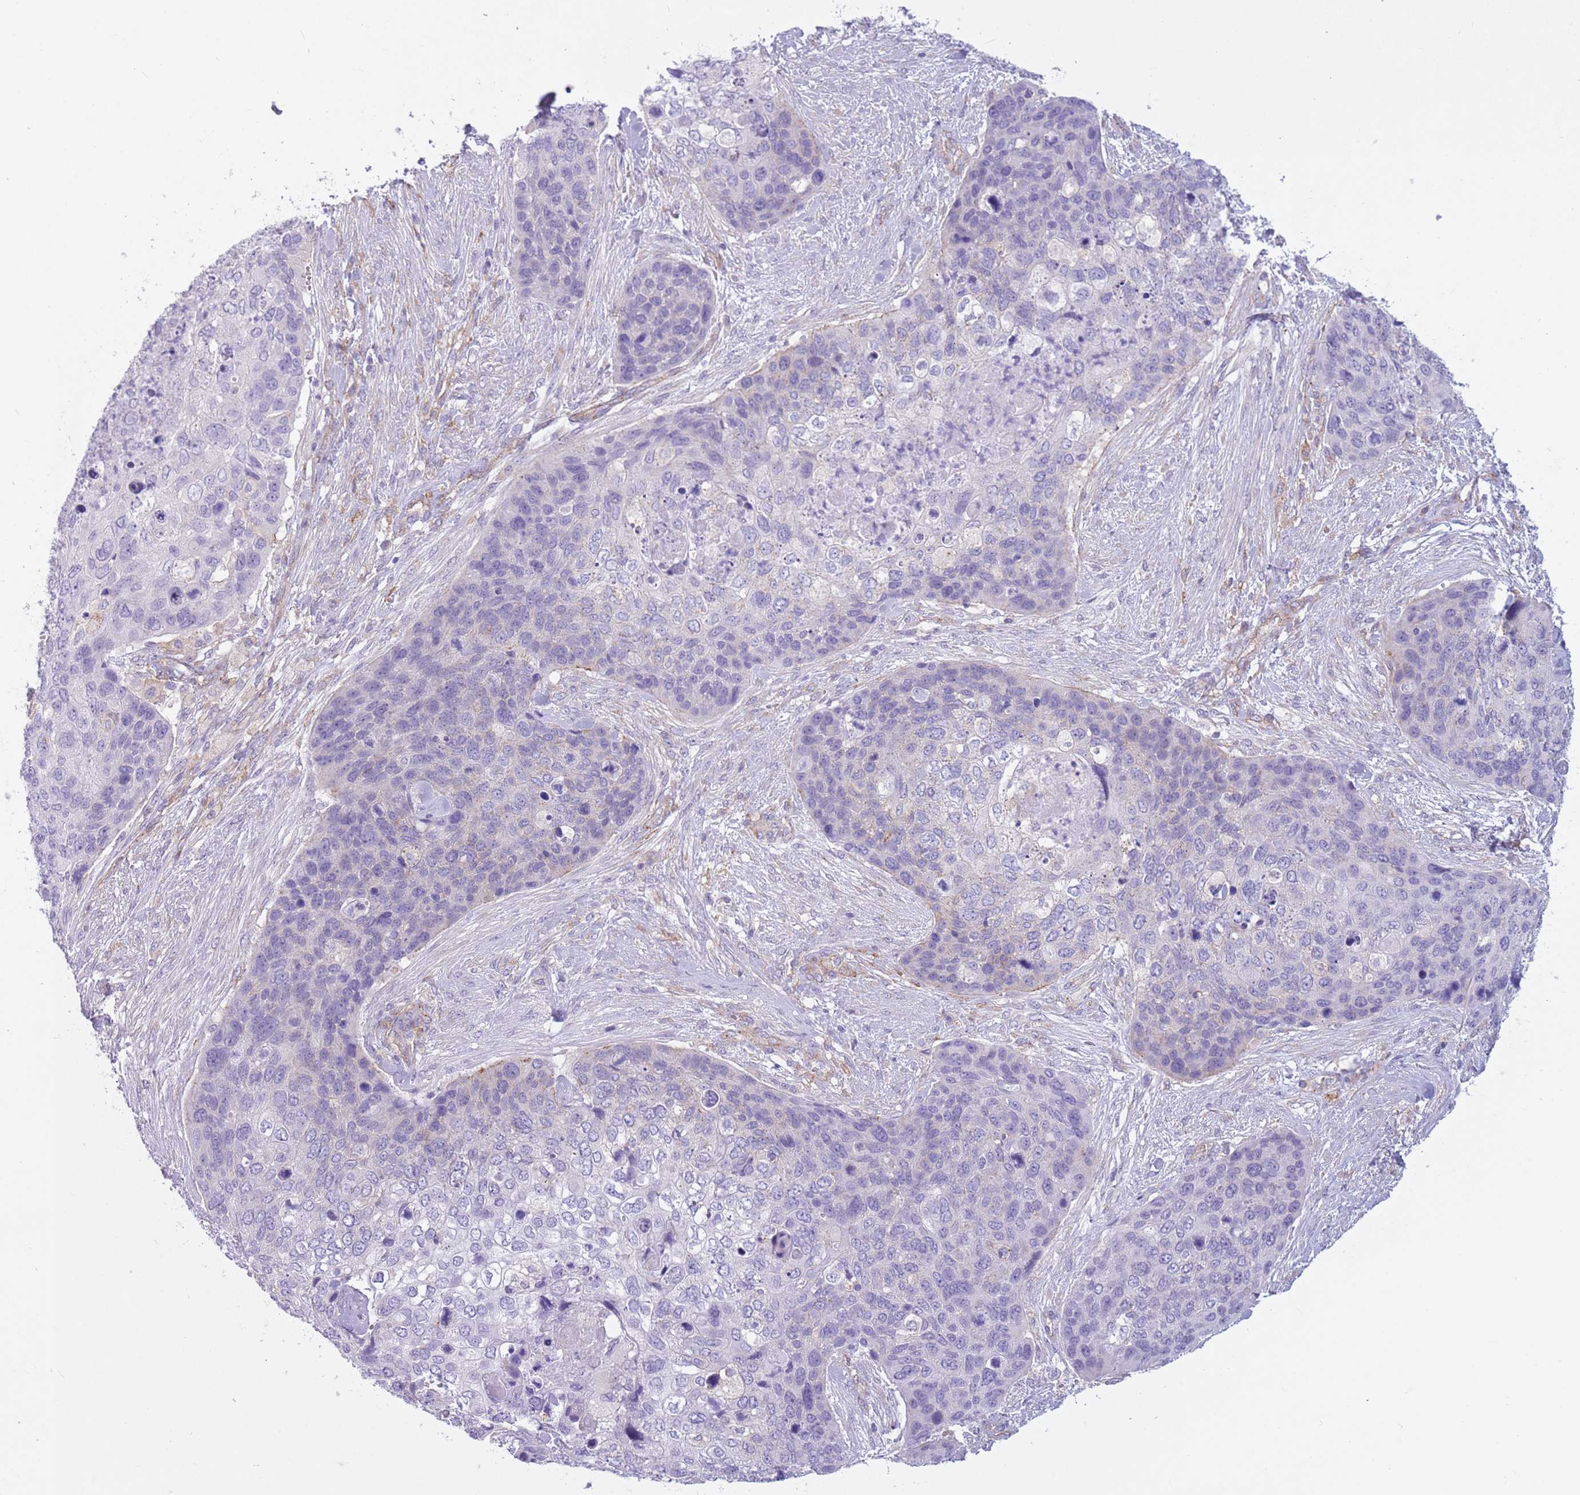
{"staining": {"intensity": "negative", "quantity": "none", "location": "none"}, "tissue": "skin cancer", "cell_type": "Tumor cells", "image_type": "cancer", "snomed": [{"axis": "morphology", "description": "Basal cell carcinoma"}, {"axis": "topography", "description": "Skin"}], "caption": "A micrograph of skin cancer (basal cell carcinoma) stained for a protein demonstrates no brown staining in tumor cells.", "gene": "SNX6", "patient": {"sex": "female", "age": 74}}